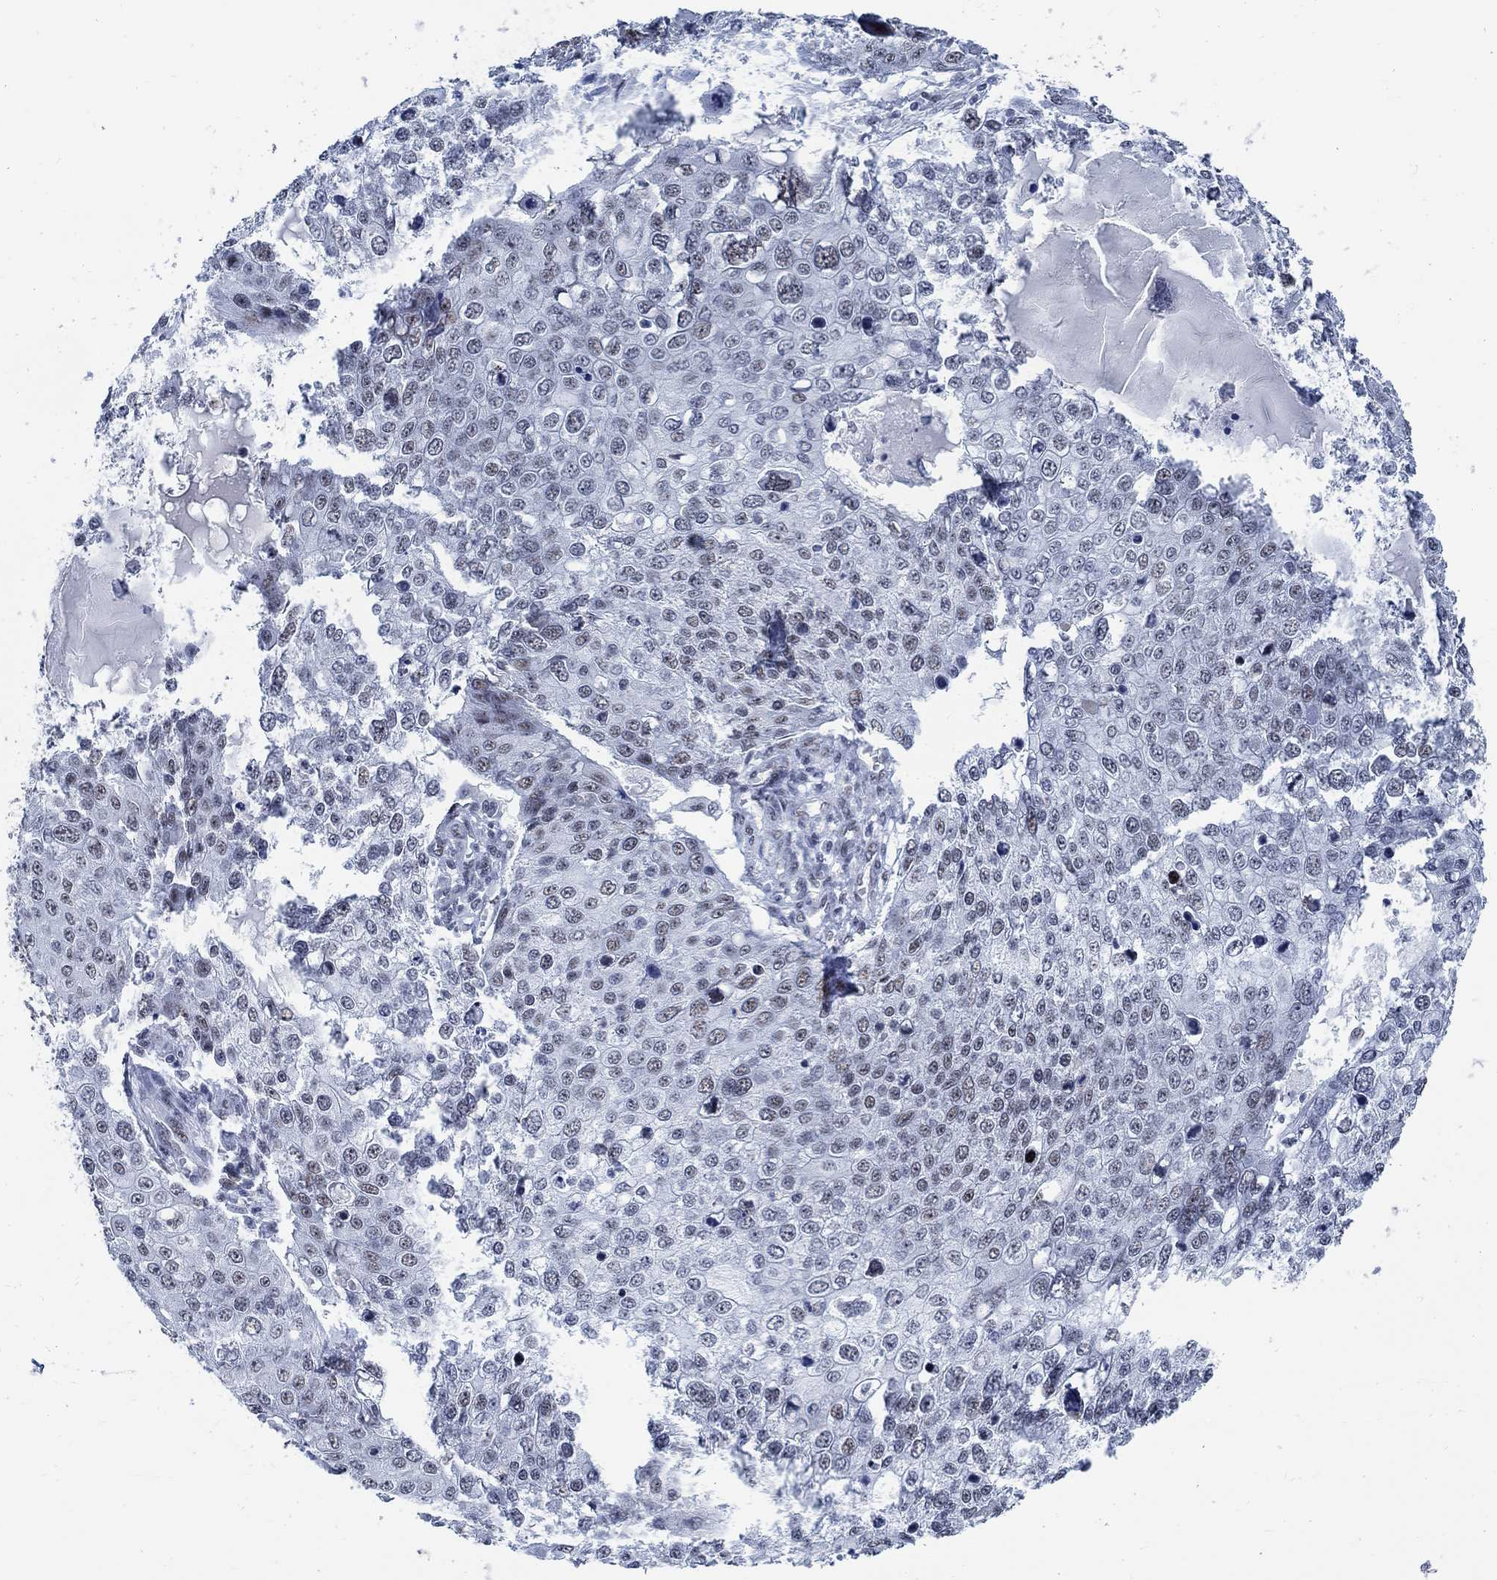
{"staining": {"intensity": "weak", "quantity": "<25%", "location": "nuclear"}, "tissue": "skin cancer", "cell_type": "Tumor cells", "image_type": "cancer", "snomed": [{"axis": "morphology", "description": "Squamous cell carcinoma, NOS"}, {"axis": "topography", "description": "Skin"}], "caption": "An IHC histopathology image of squamous cell carcinoma (skin) is shown. There is no staining in tumor cells of squamous cell carcinoma (skin). The staining is performed using DAB brown chromogen with nuclei counter-stained in using hematoxylin.", "gene": "DLK1", "patient": {"sex": "male", "age": 71}}